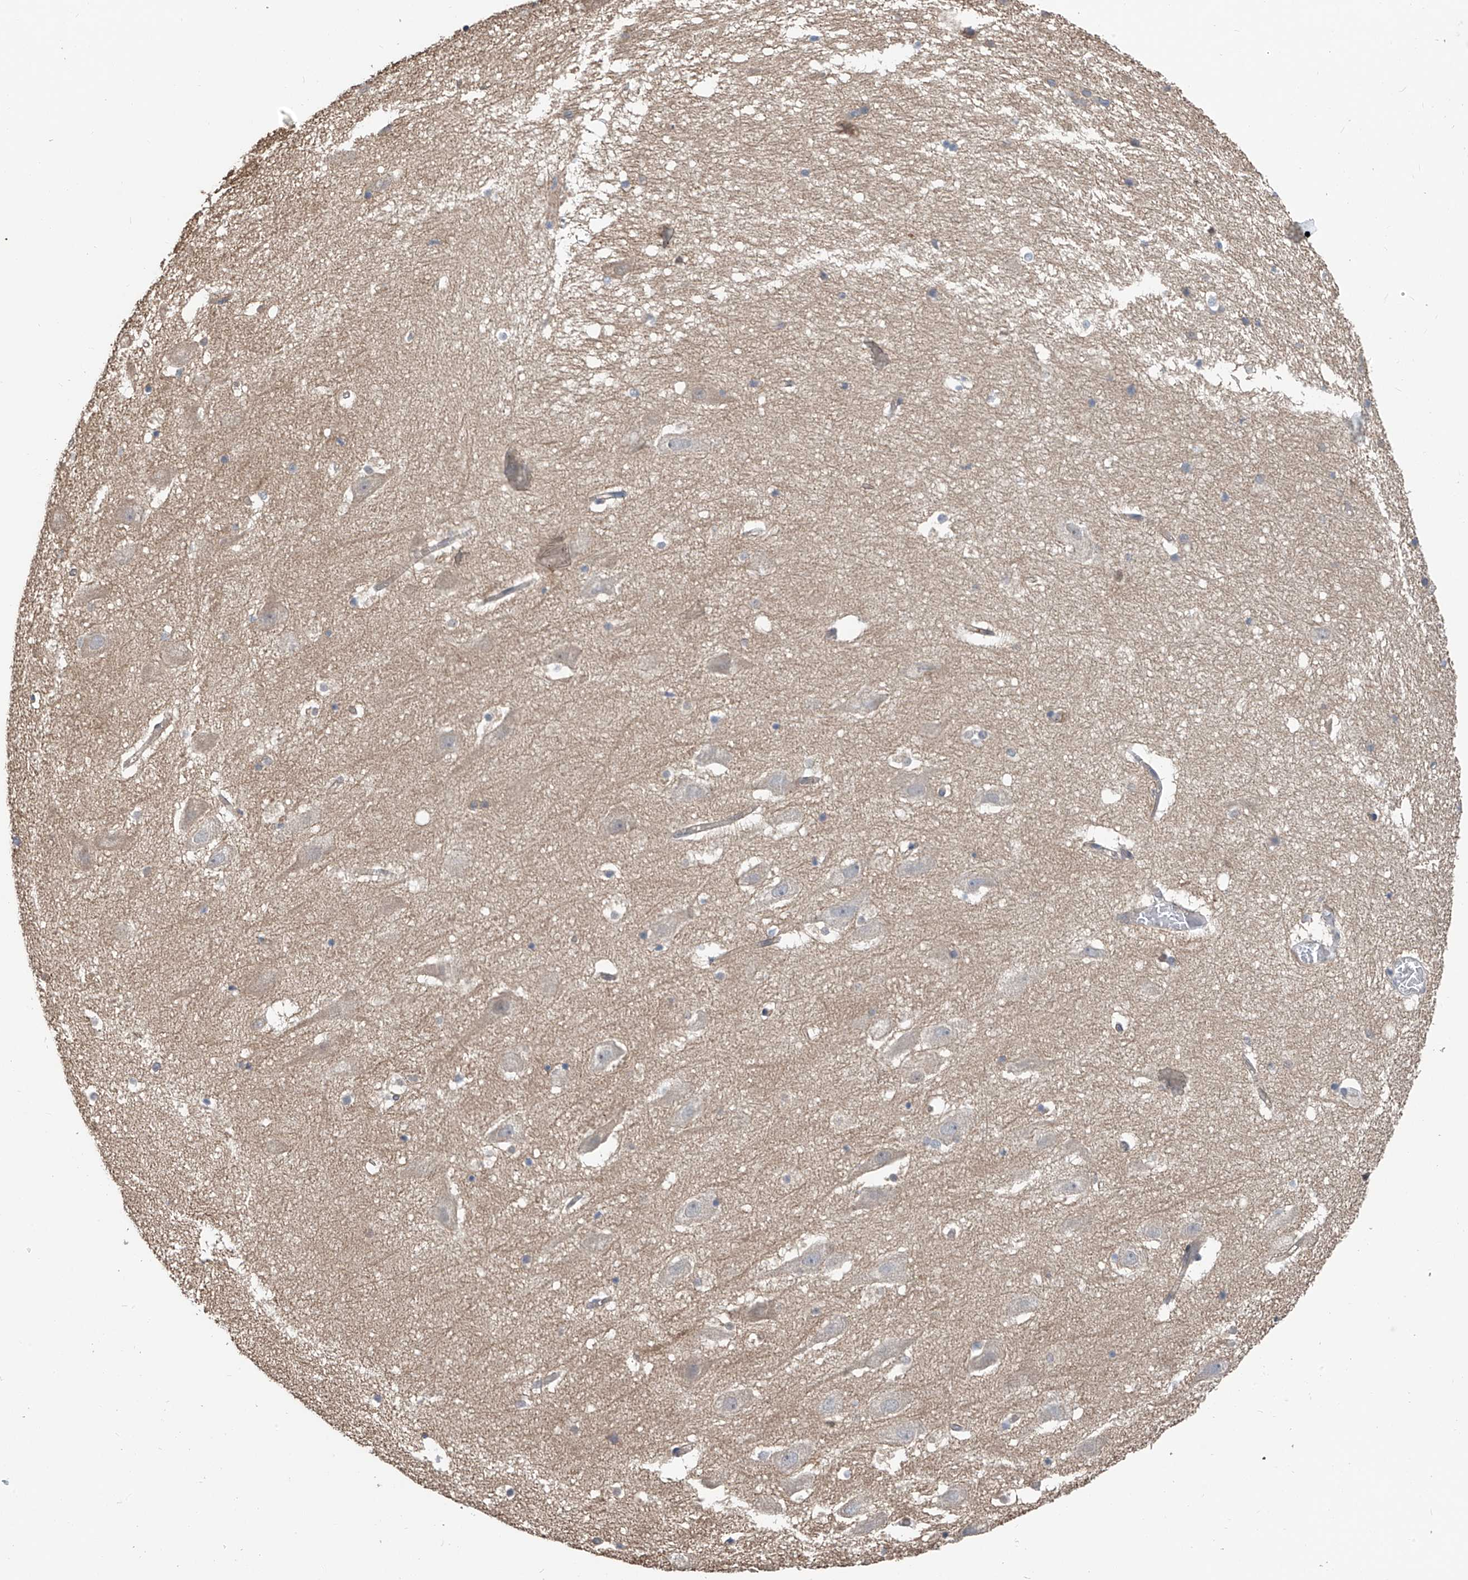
{"staining": {"intensity": "negative", "quantity": "none", "location": "none"}, "tissue": "hippocampus", "cell_type": "Glial cells", "image_type": "normal", "snomed": [{"axis": "morphology", "description": "Normal tissue, NOS"}, {"axis": "topography", "description": "Hippocampus"}], "caption": "Immunohistochemistry (IHC) histopathology image of benign human hippocampus stained for a protein (brown), which demonstrates no expression in glial cells. (Brightfield microscopy of DAB immunohistochemistry (IHC) at high magnification).", "gene": "DNAJC9", "patient": {"sex": "female", "age": 52}}